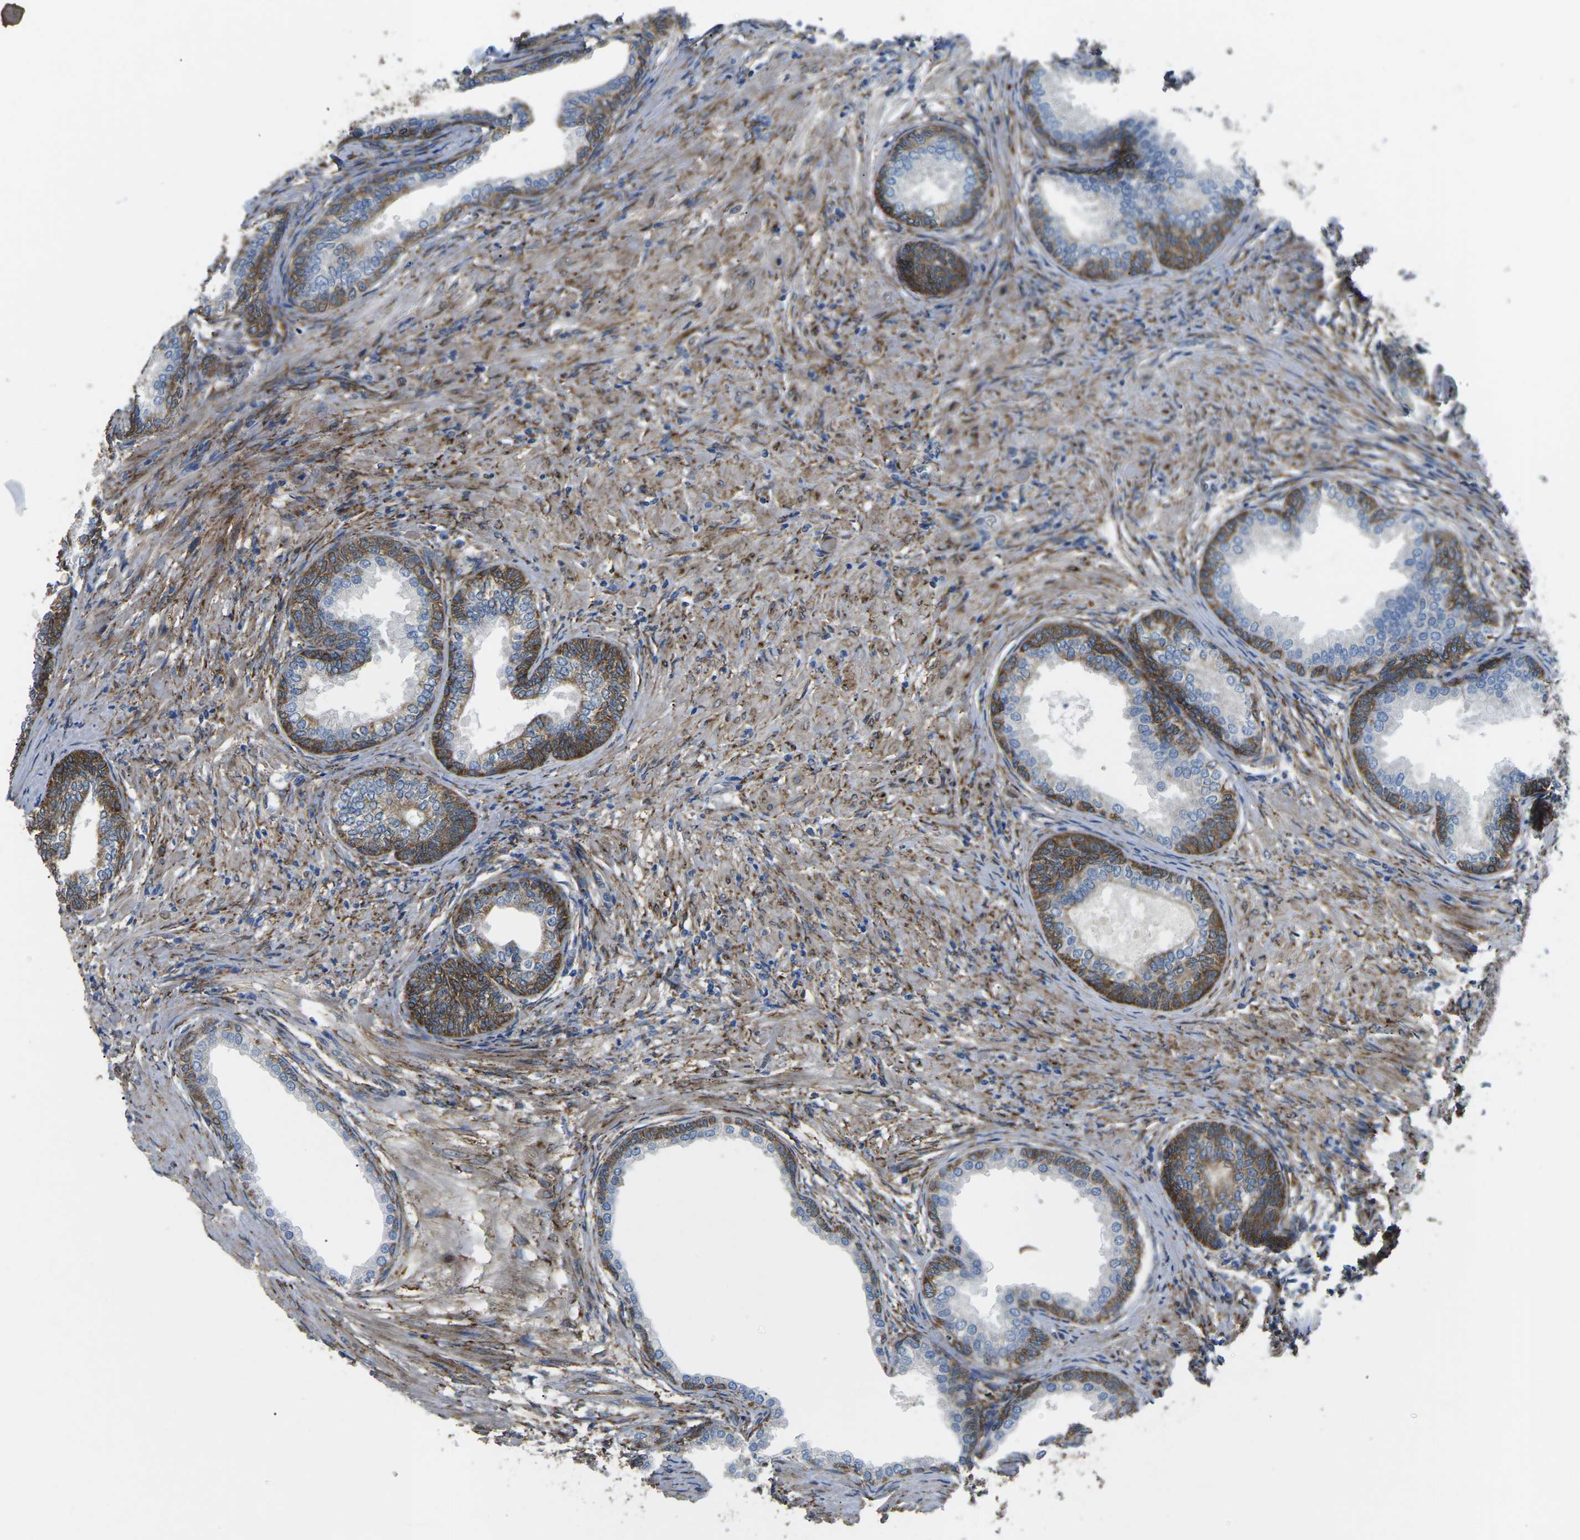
{"staining": {"intensity": "moderate", "quantity": "25%-75%", "location": "cytoplasmic/membranous"}, "tissue": "prostate", "cell_type": "Glandular cells", "image_type": "normal", "snomed": [{"axis": "morphology", "description": "Normal tissue, NOS"}, {"axis": "topography", "description": "Prostate"}], "caption": "Glandular cells exhibit medium levels of moderate cytoplasmic/membranous positivity in about 25%-75% of cells in benign prostate. Ihc stains the protein in brown and the nuclei are stained blue.", "gene": "PDZD8", "patient": {"sex": "male", "age": 76}}